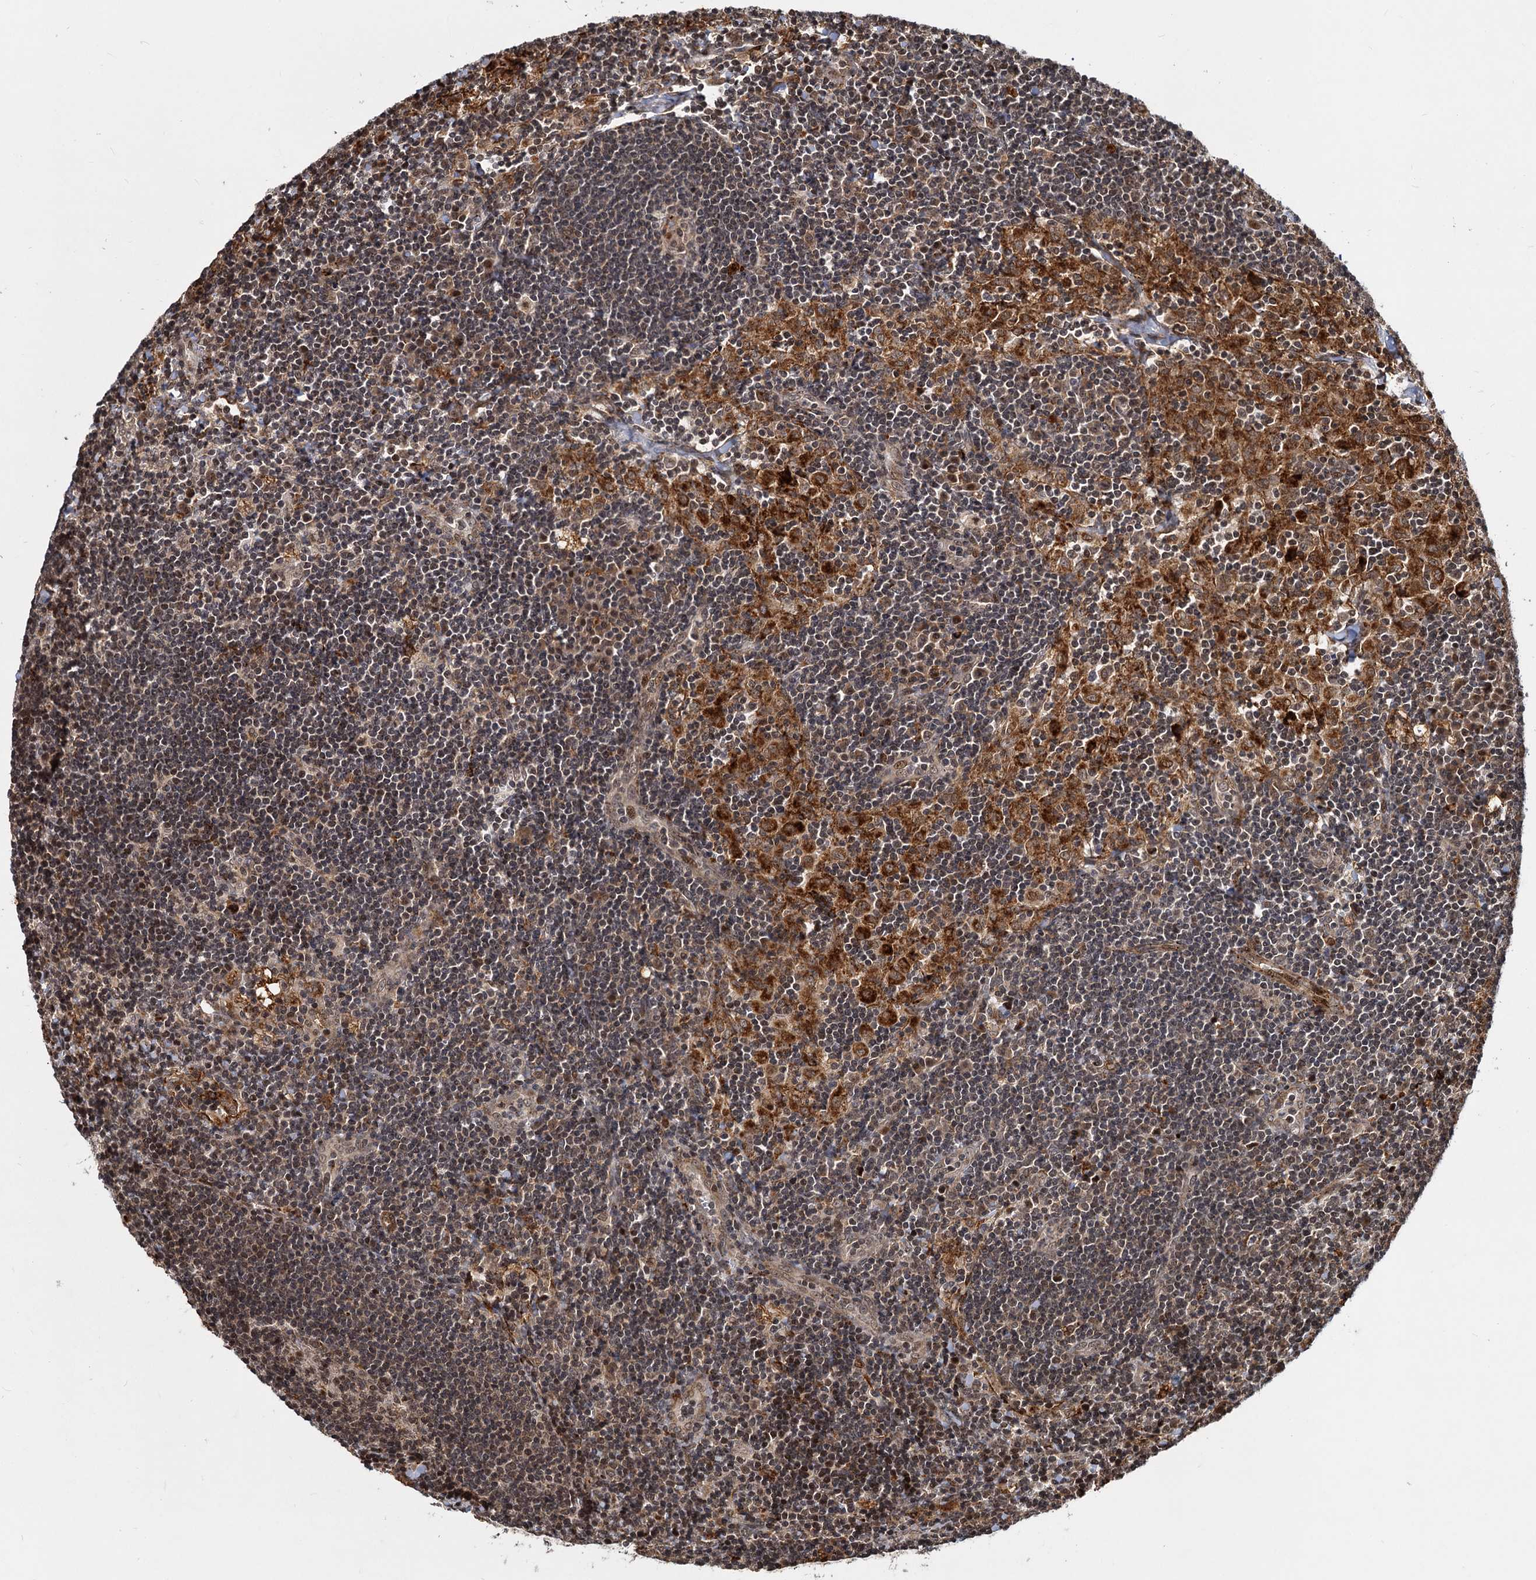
{"staining": {"intensity": "weak", "quantity": "<25%", "location": "nuclear"}, "tissue": "lymph node", "cell_type": "Germinal center cells", "image_type": "normal", "snomed": [{"axis": "morphology", "description": "Normal tissue, NOS"}, {"axis": "topography", "description": "Lymph node"}], "caption": "Benign lymph node was stained to show a protein in brown. There is no significant positivity in germinal center cells.", "gene": "TRIM23", "patient": {"sex": "male", "age": 24}}